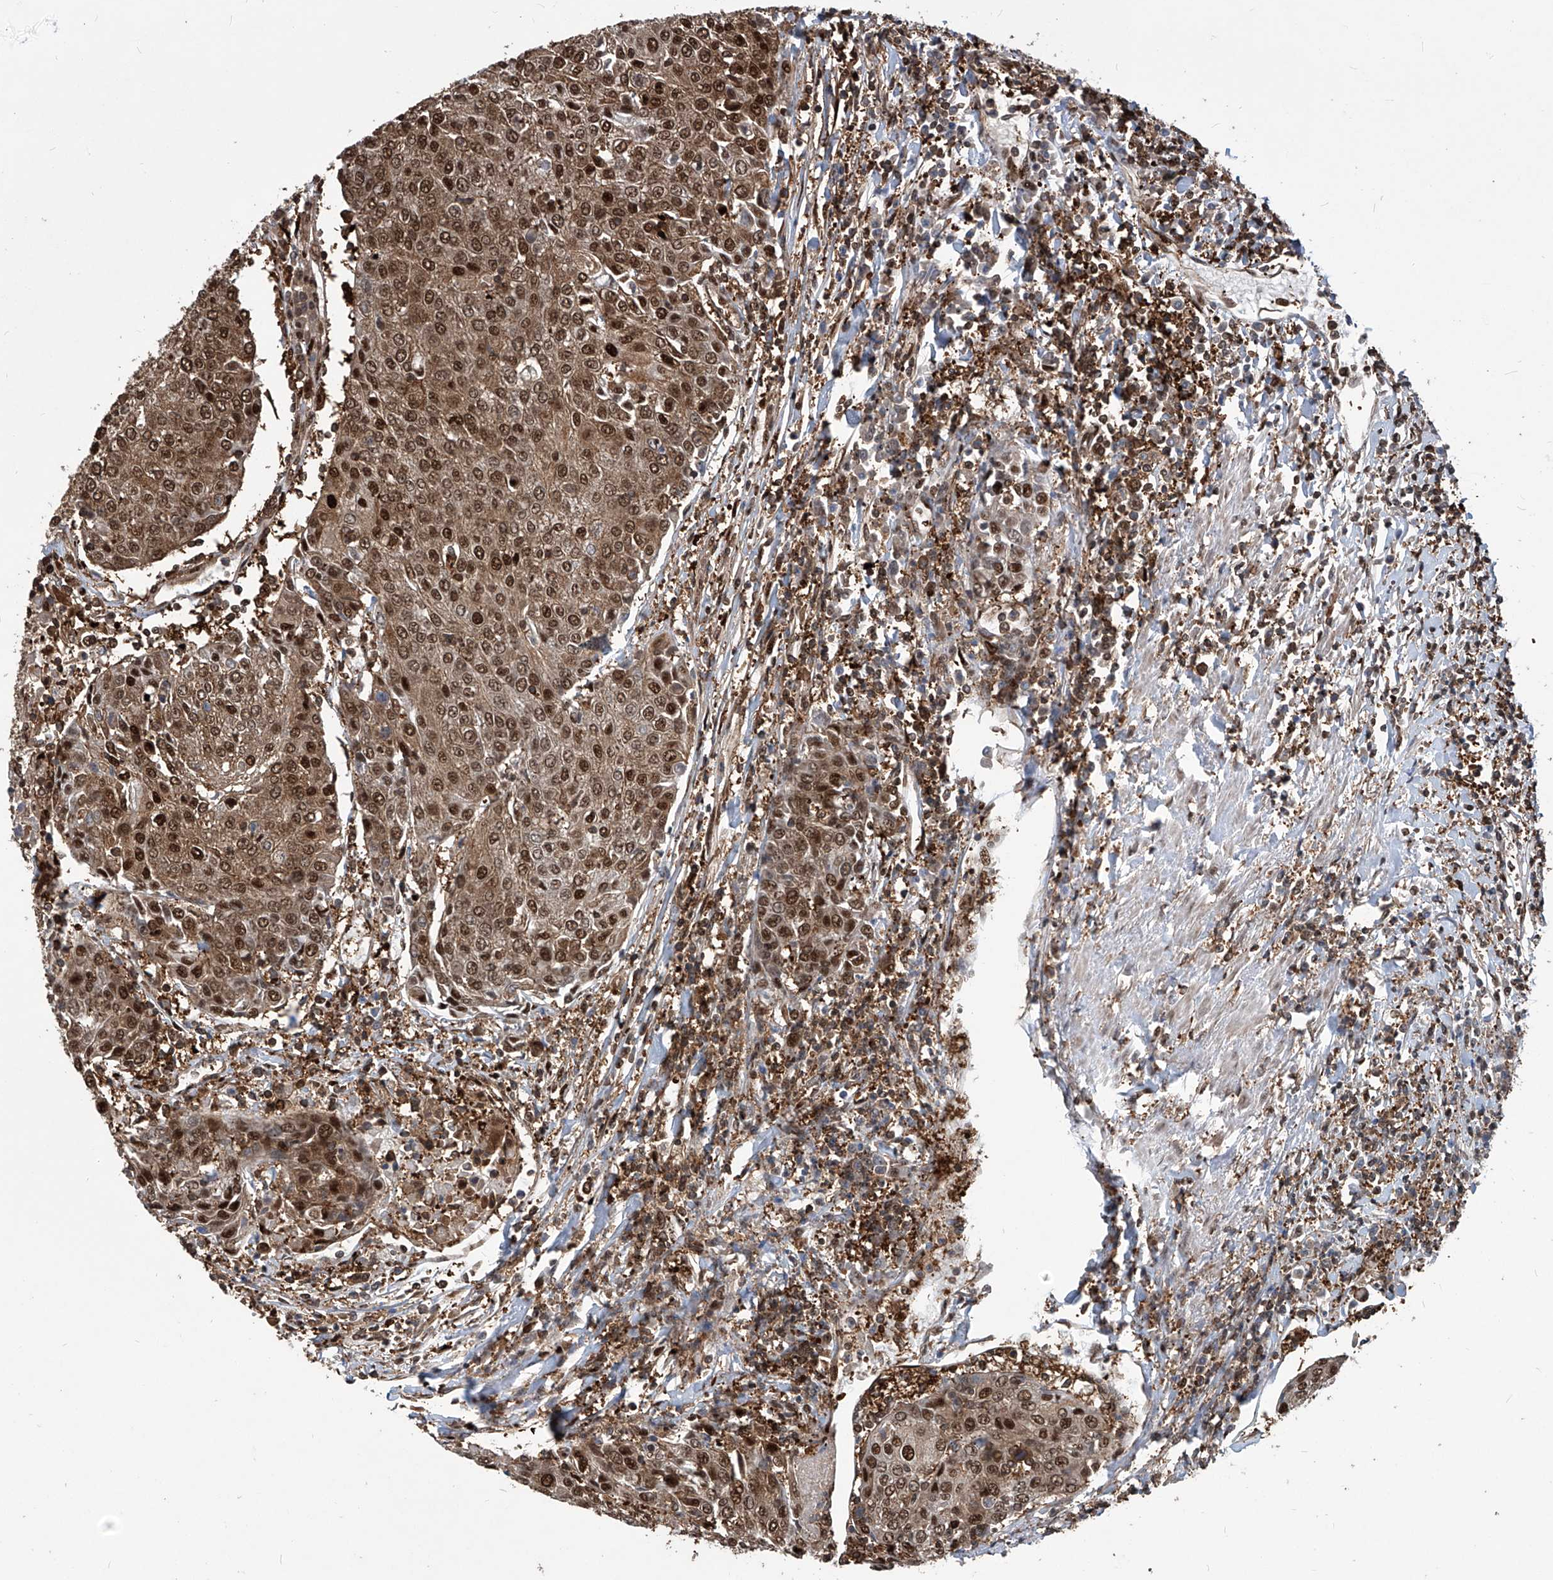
{"staining": {"intensity": "strong", "quantity": ">75%", "location": "cytoplasmic/membranous,nuclear"}, "tissue": "urothelial cancer", "cell_type": "Tumor cells", "image_type": "cancer", "snomed": [{"axis": "morphology", "description": "Urothelial carcinoma, High grade"}, {"axis": "topography", "description": "Urinary bladder"}], "caption": "Immunohistochemical staining of human urothelial cancer shows high levels of strong cytoplasmic/membranous and nuclear positivity in about >75% of tumor cells.", "gene": "PSMB1", "patient": {"sex": "female", "age": 85}}